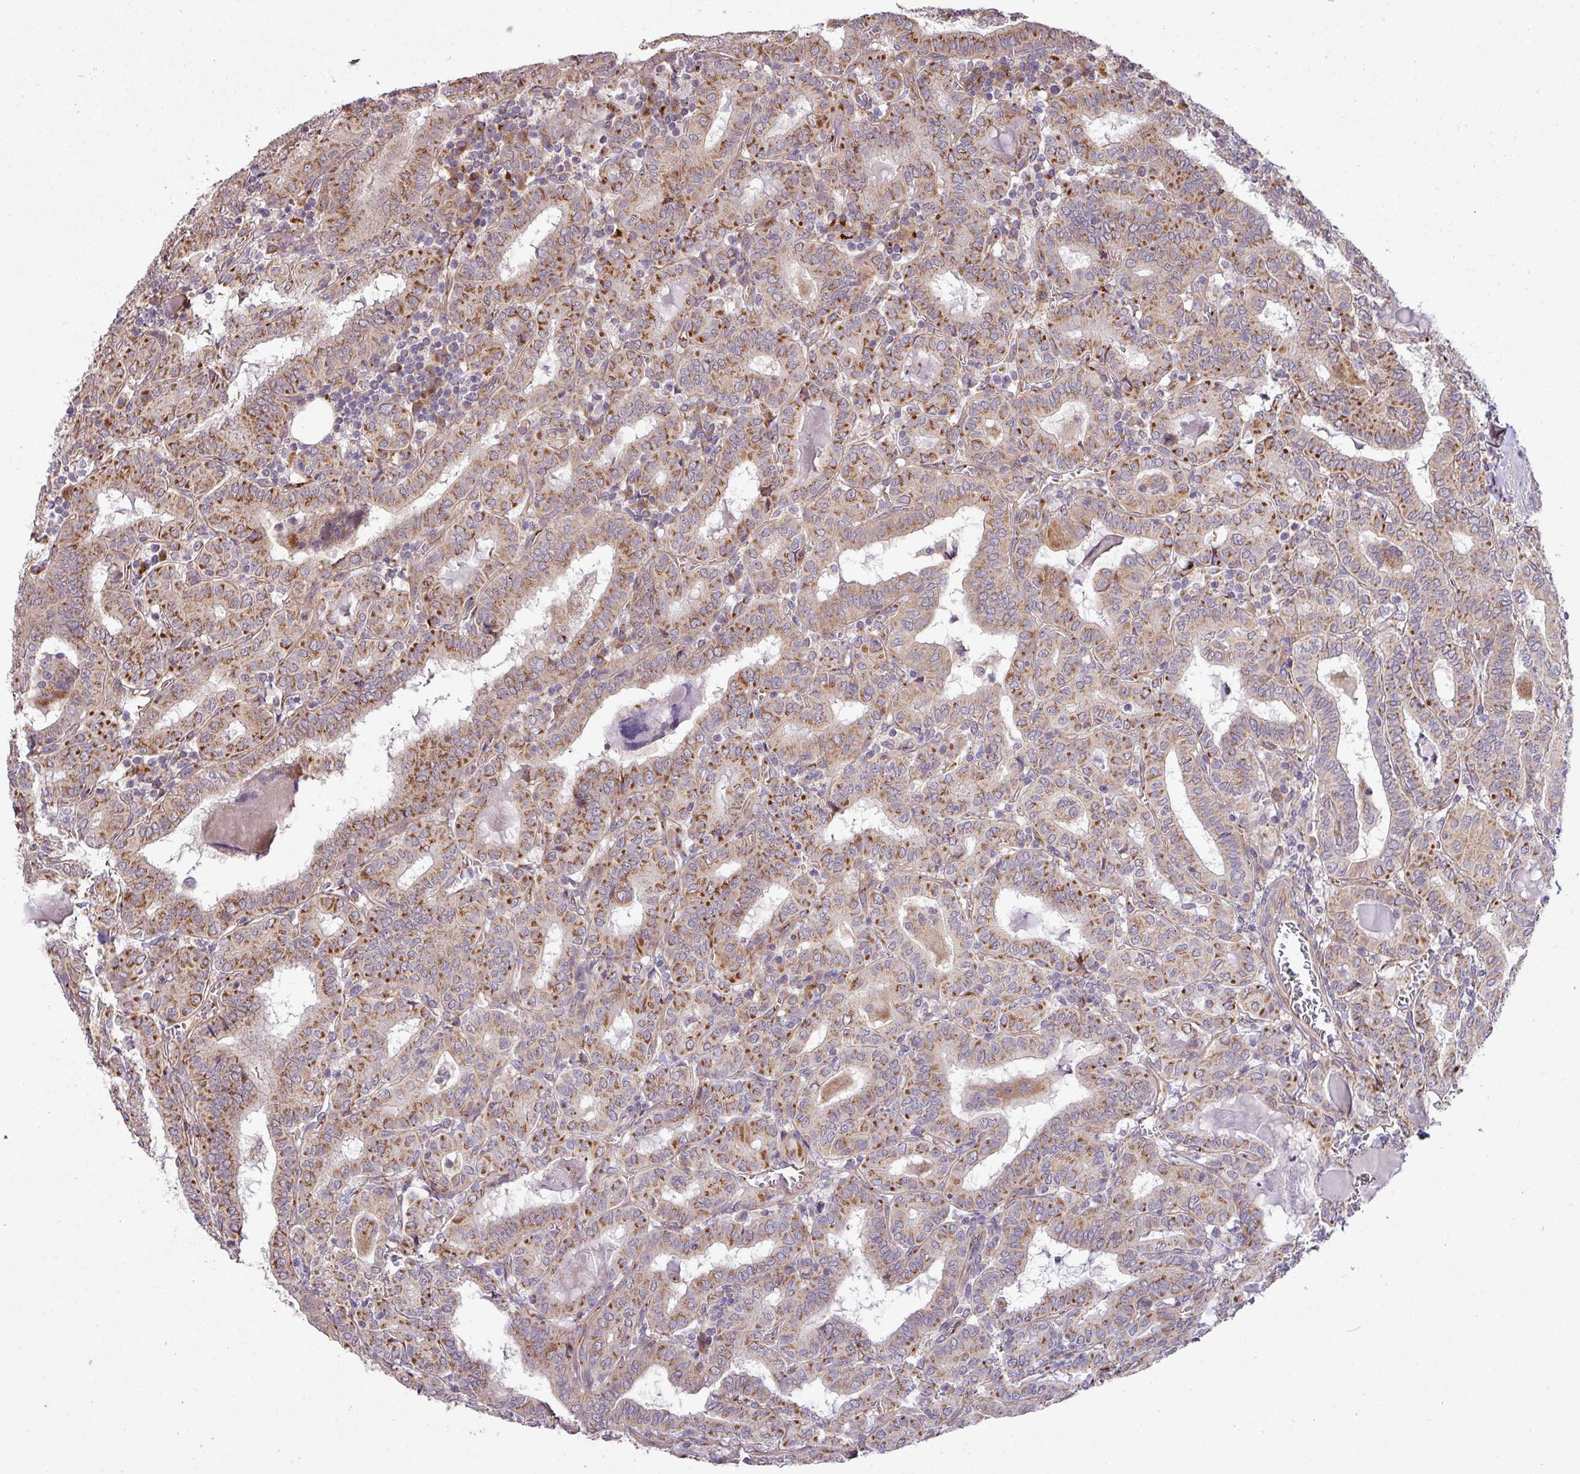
{"staining": {"intensity": "moderate", "quantity": ">75%", "location": "cytoplasmic/membranous"}, "tissue": "thyroid cancer", "cell_type": "Tumor cells", "image_type": "cancer", "snomed": [{"axis": "morphology", "description": "Papillary adenocarcinoma, NOS"}, {"axis": "topography", "description": "Thyroid gland"}], "caption": "Human thyroid cancer (papillary adenocarcinoma) stained for a protein (brown) demonstrates moderate cytoplasmic/membranous positive positivity in about >75% of tumor cells.", "gene": "TIMMDC1", "patient": {"sex": "female", "age": 72}}